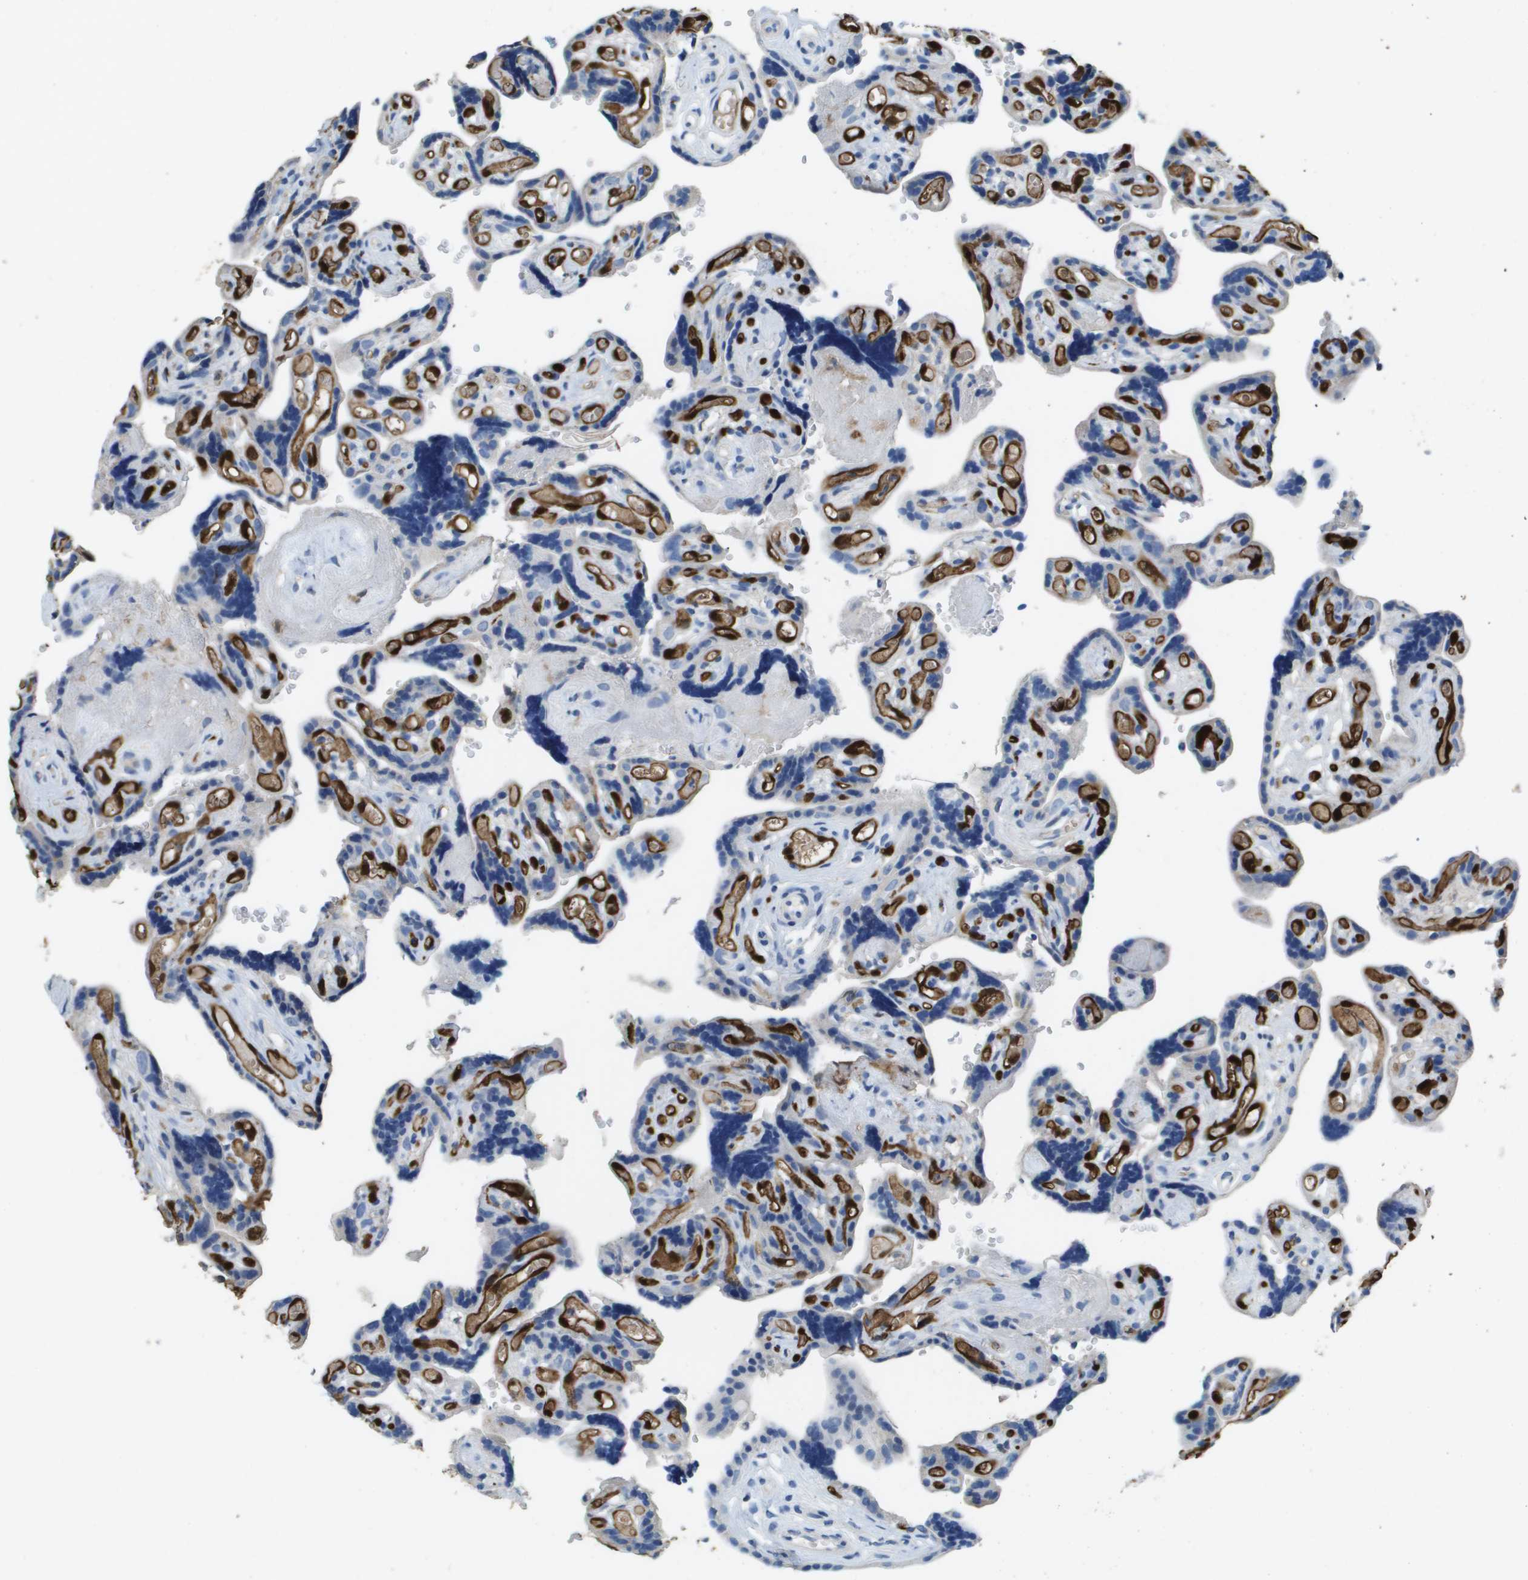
{"staining": {"intensity": "negative", "quantity": "none", "location": "none"}, "tissue": "placenta", "cell_type": "Decidual cells", "image_type": "normal", "snomed": [{"axis": "morphology", "description": "Normal tissue, NOS"}, {"axis": "topography", "description": "Placenta"}], "caption": "A micrograph of placenta stained for a protein reveals no brown staining in decidual cells. (DAB IHC, high magnification).", "gene": "FABP5", "patient": {"sex": "female", "age": 30}}